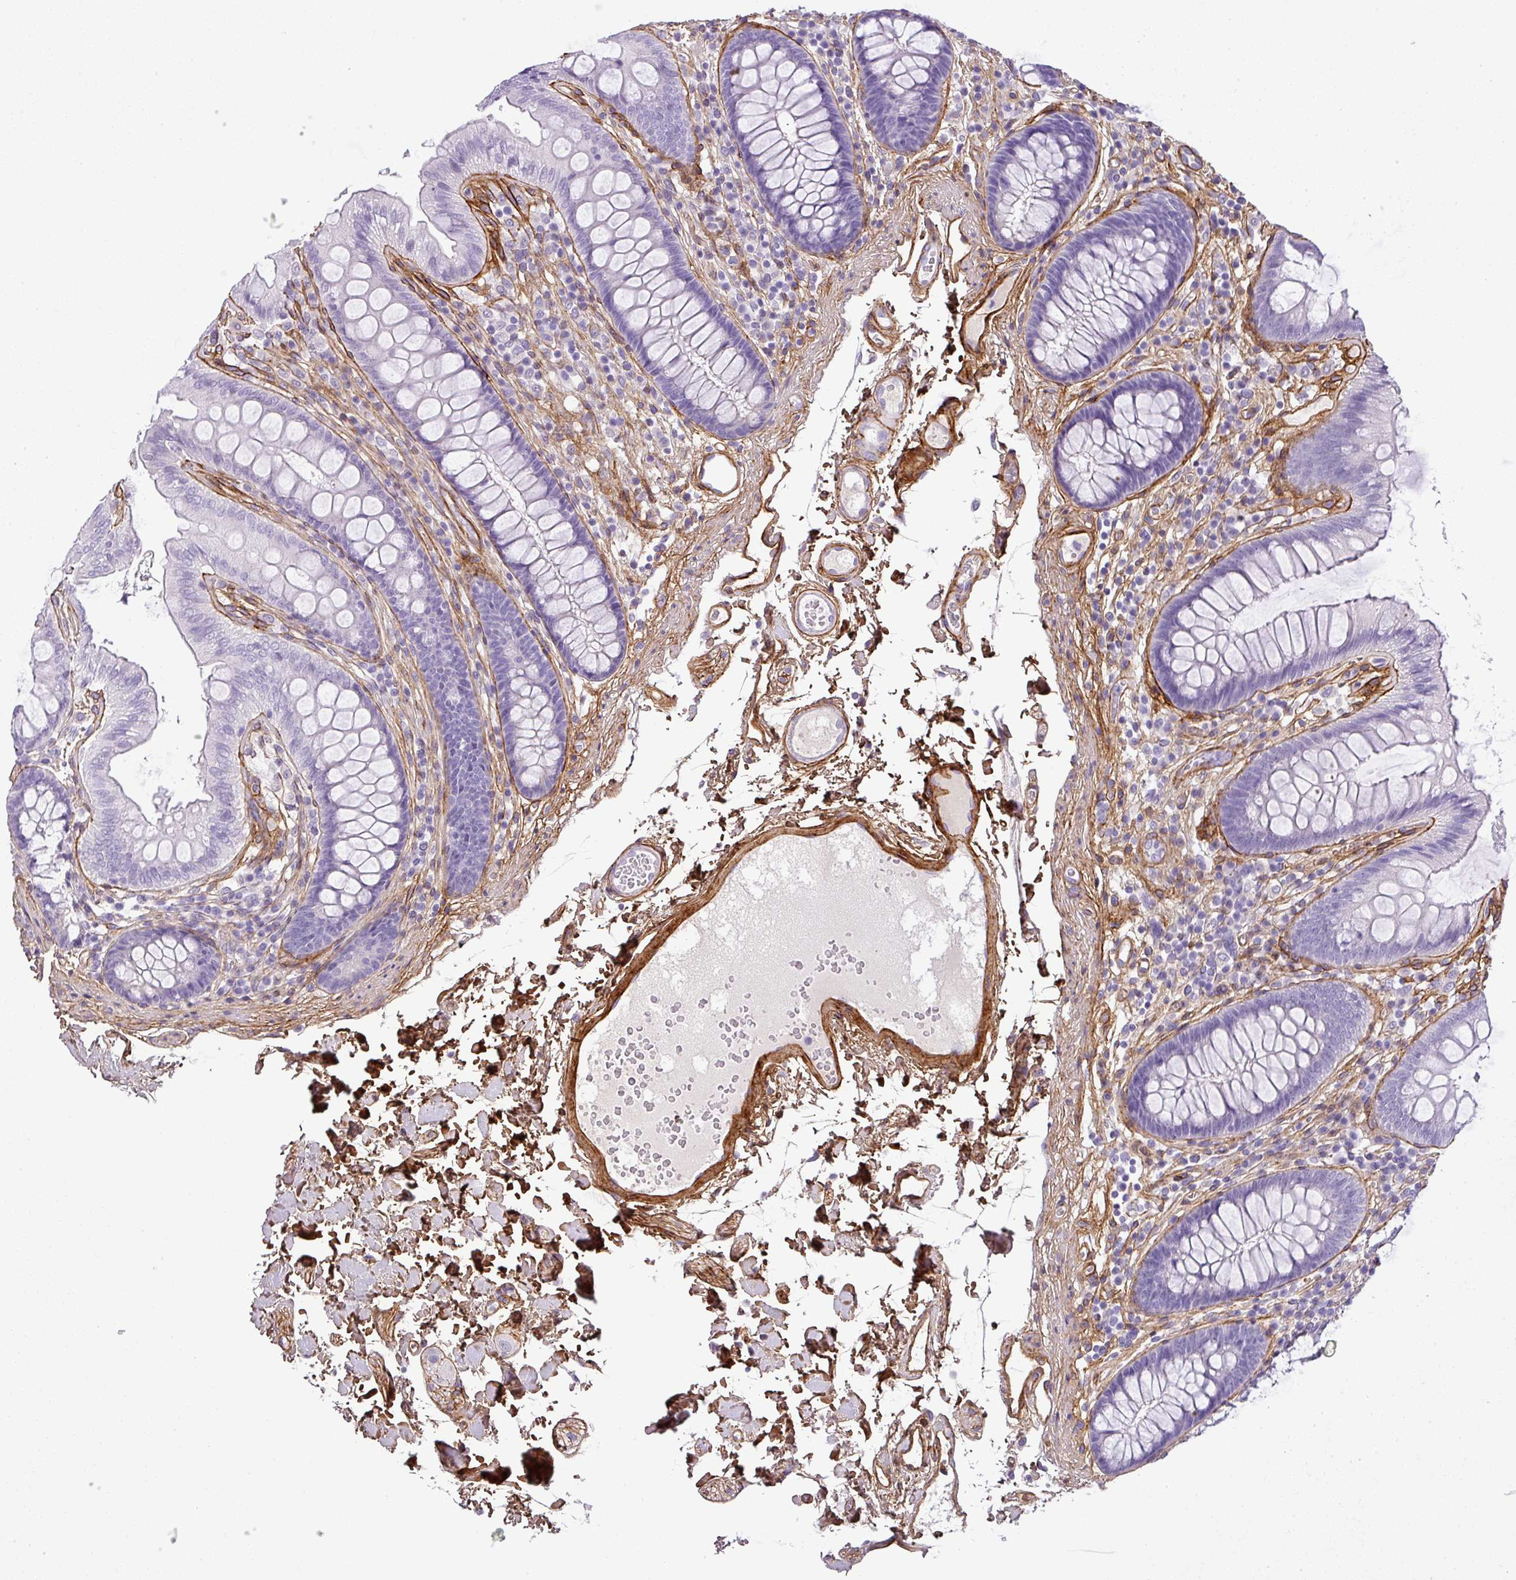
{"staining": {"intensity": "negative", "quantity": "none", "location": "none"}, "tissue": "colon", "cell_type": "Endothelial cells", "image_type": "normal", "snomed": [{"axis": "morphology", "description": "Normal tissue, NOS"}, {"axis": "topography", "description": "Colon"}], "caption": "Human colon stained for a protein using immunohistochemistry (IHC) reveals no expression in endothelial cells.", "gene": "PARD6G", "patient": {"sex": "male", "age": 84}}